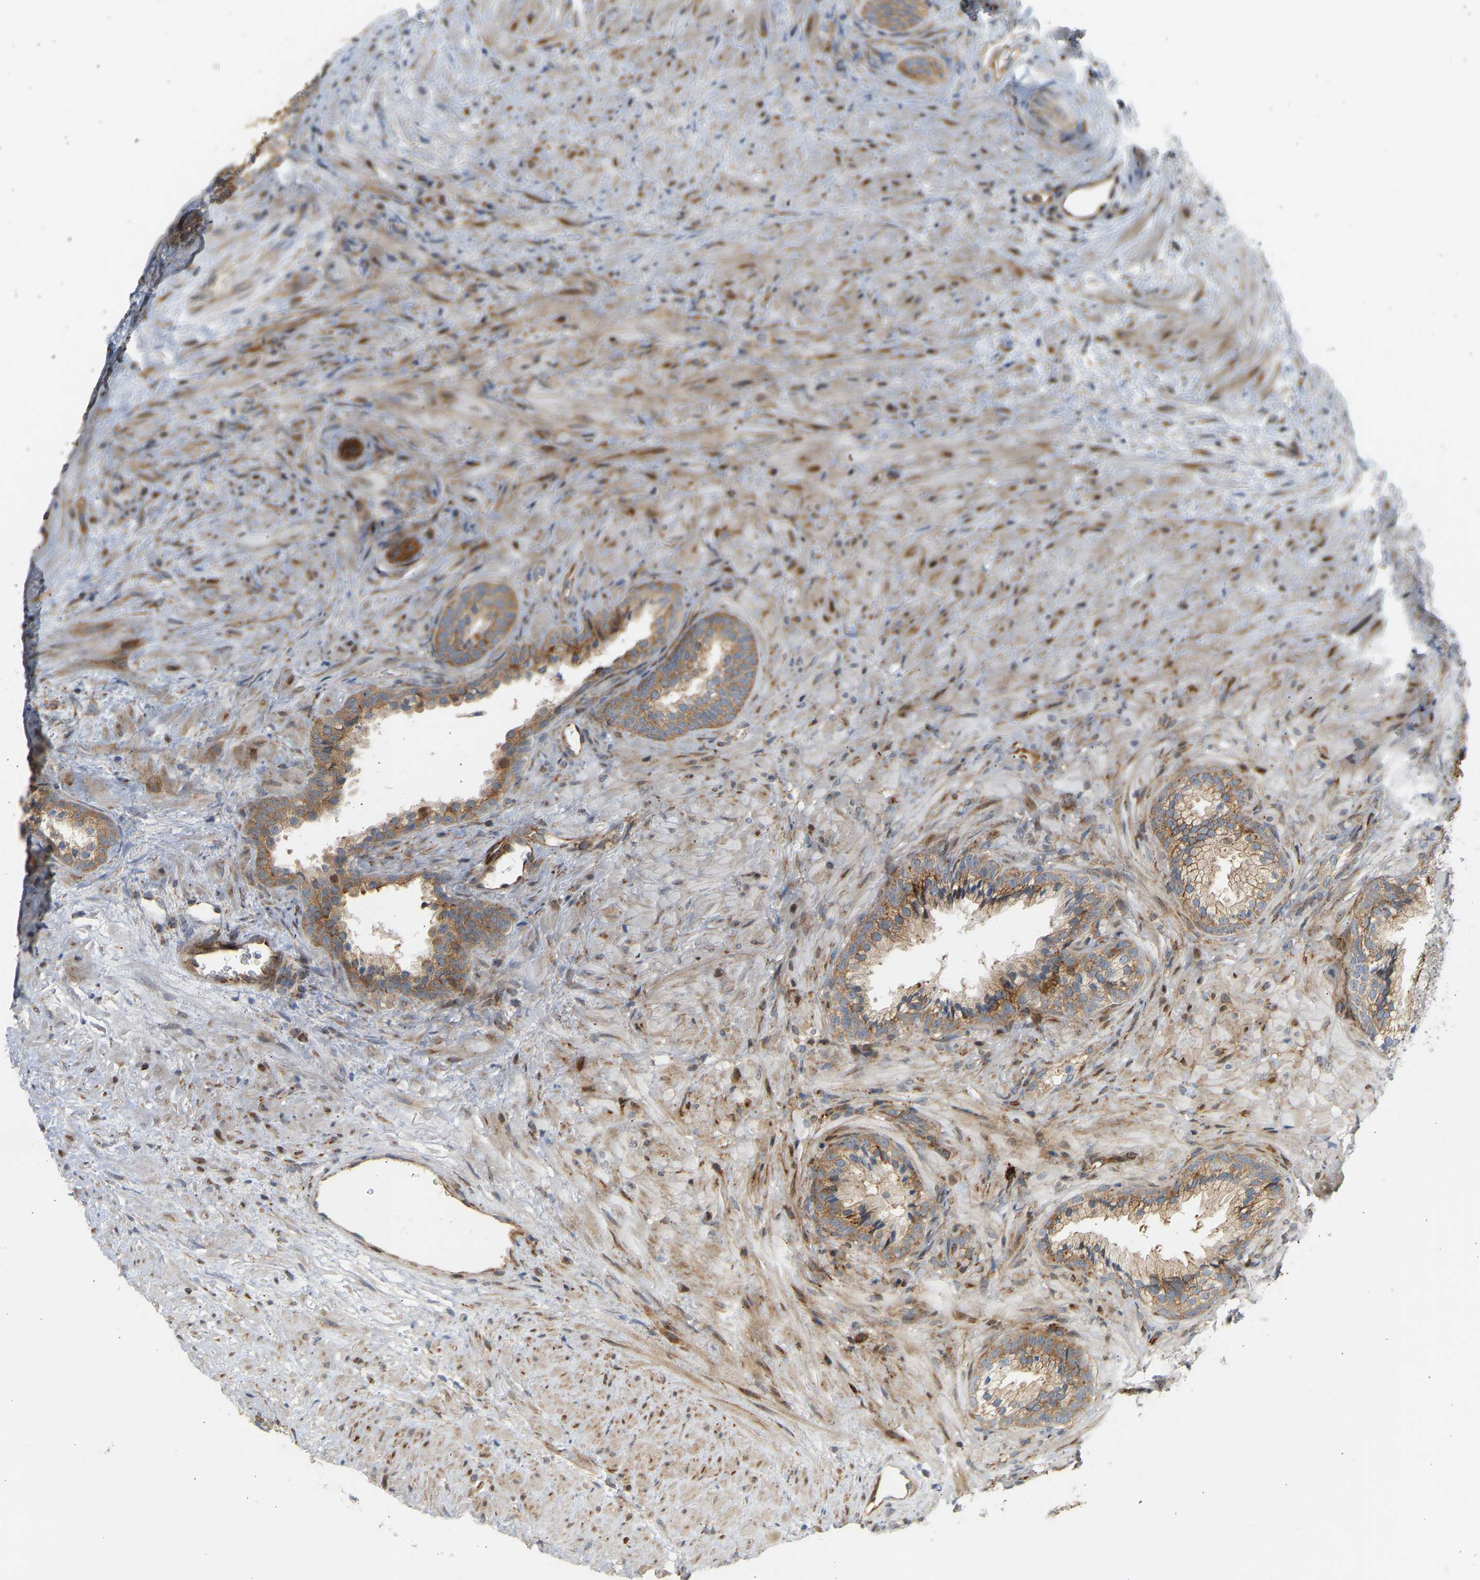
{"staining": {"intensity": "strong", "quantity": ">75%", "location": "cytoplasmic/membranous"}, "tissue": "prostate", "cell_type": "Glandular cells", "image_type": "normal", "snomed": [{"axis": "morphology", "description": "Normal tissue, NOS"}, {"axis": "topography", "description": "Prostate"}], "caption": "This photomicrograph reveals IHC staining of unremarkable prostate, with high strong cytoplasmic/membranous positivity in approximately >75% of glandular cells.", "gene": "RPS14", "patient": {"sex": "male", "age": 76}}